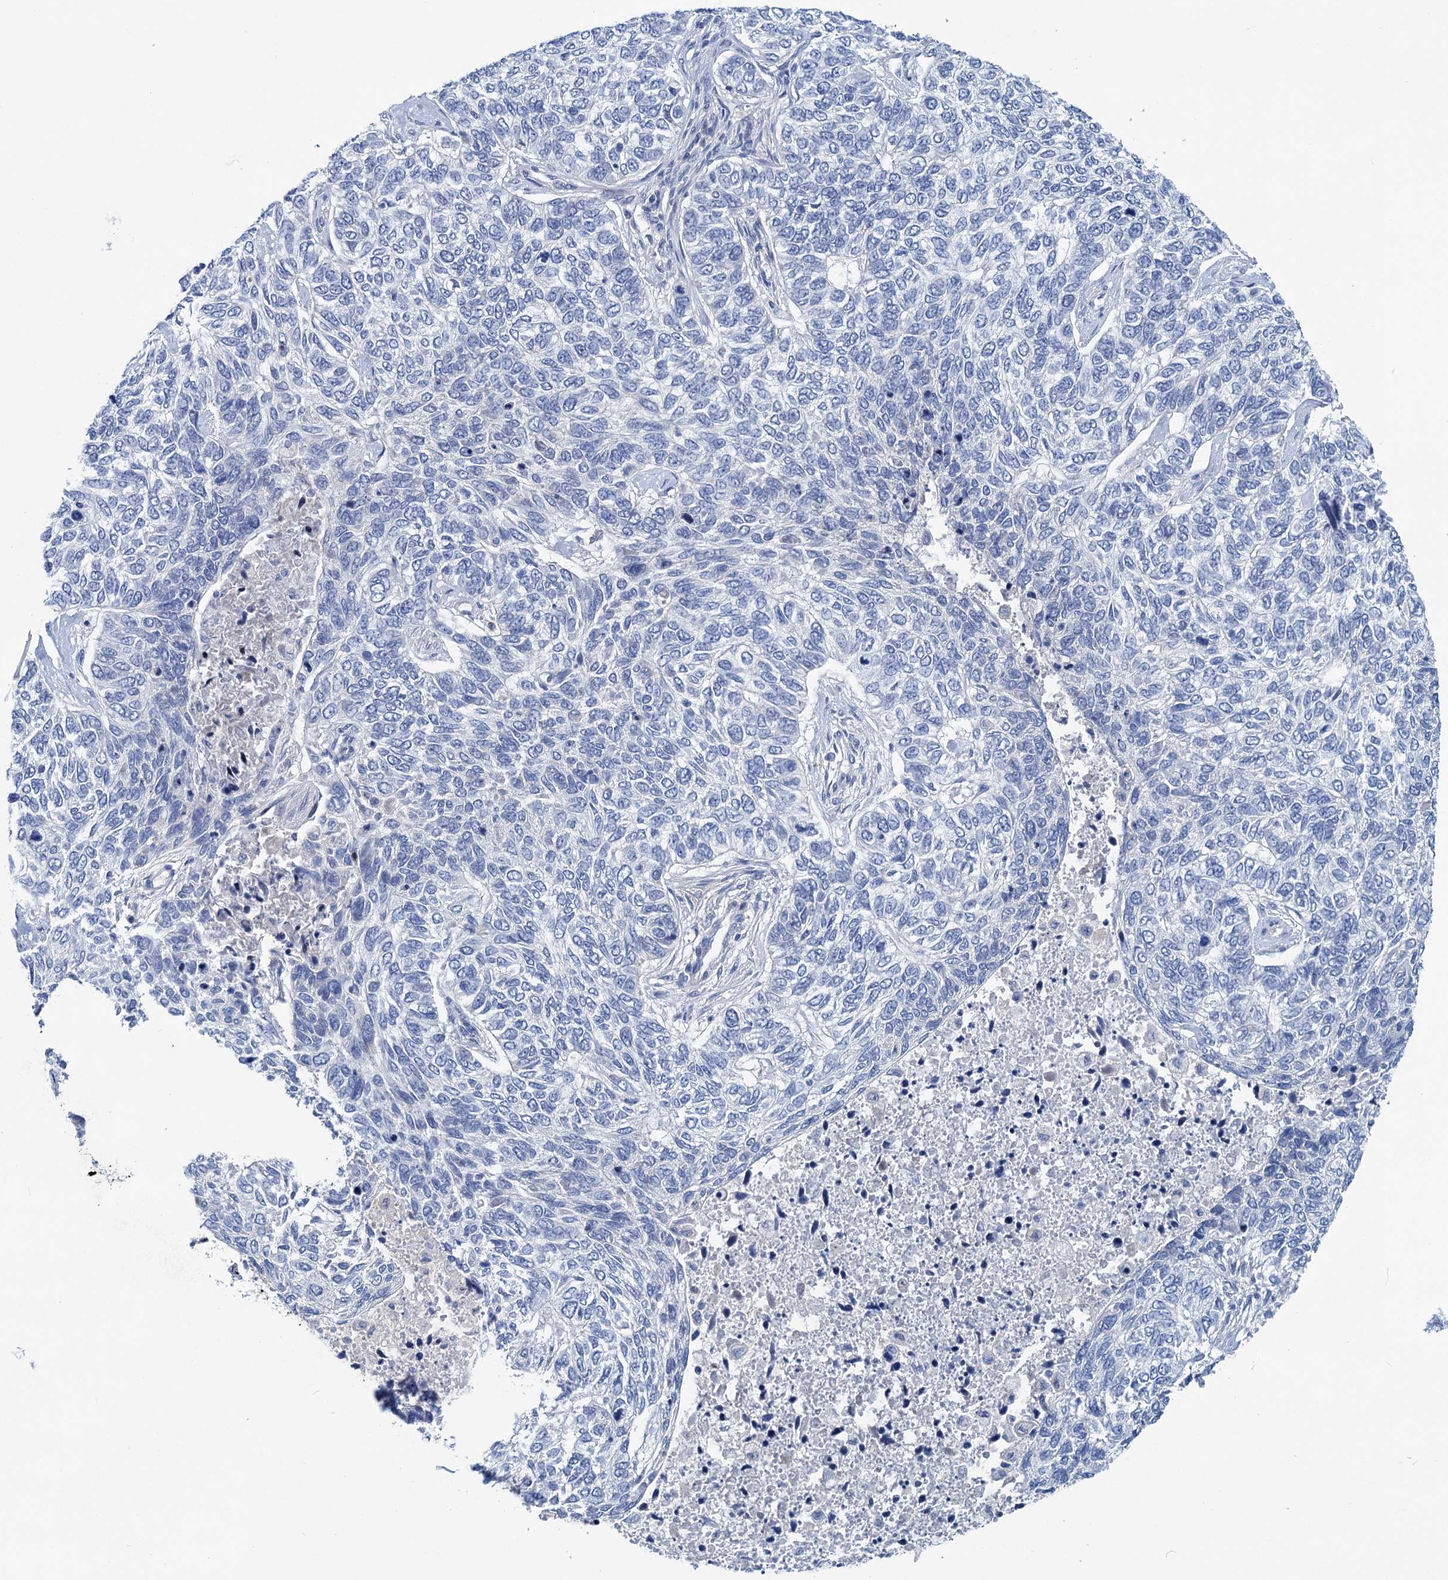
{"staining": {"intensity": "negative", "quantity": "none", "location": "none"}, "tissue": "skin cancer", "cell_type": "Tumor cells", "image_type": "cancer", "snomed": [{"axis": "morphology", "description": "Basal cell carcinoma"}, {"axis": "topography", "description": "Skin"}], "caption": "Skin cancer (basal cell carcinoma) was stained to show a protein in brown. There is no significant positivity in tumor cells.", "gene": "CHDH", "patient": {"sex": "female", "age": 65}}